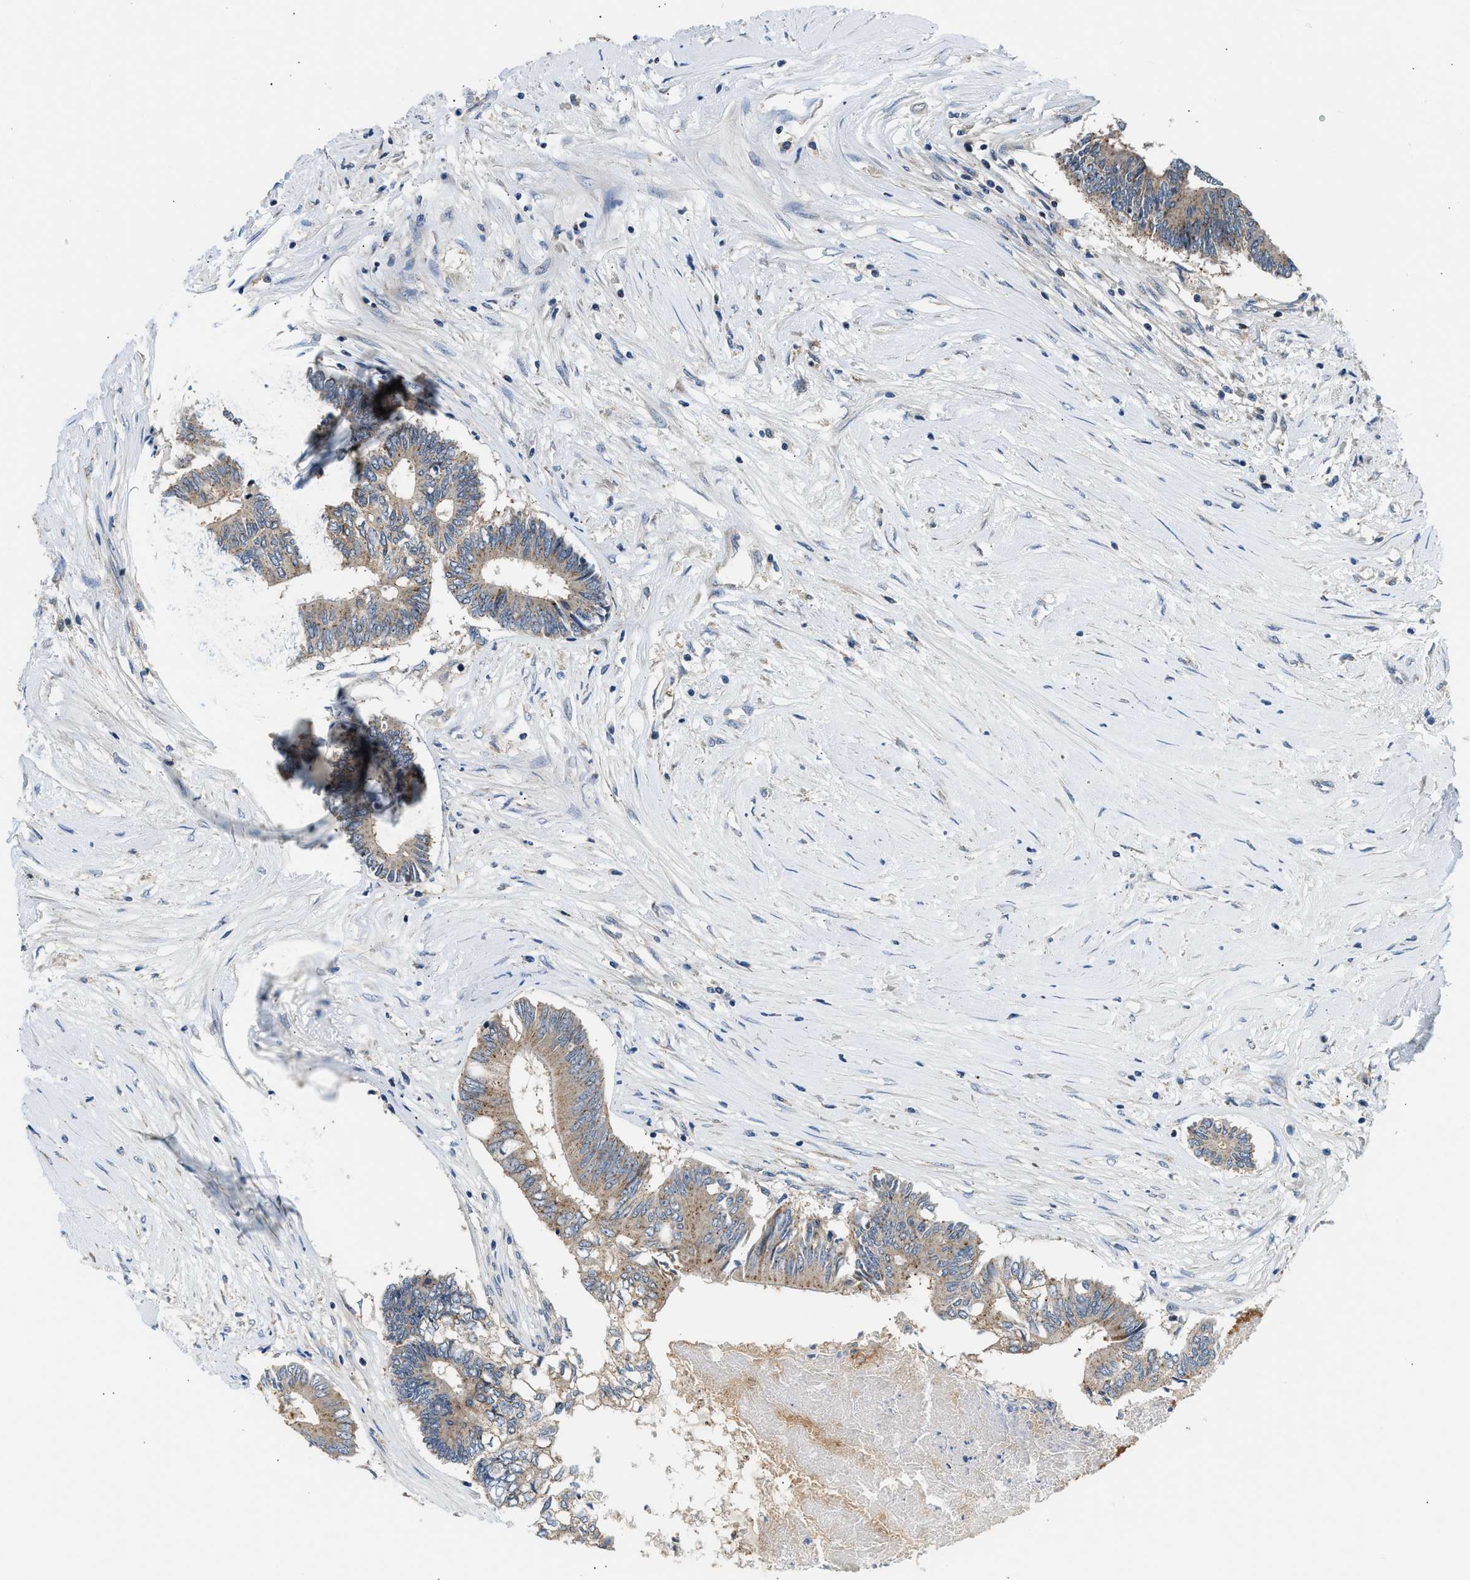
{"staining": {"intensity": "weak", "quantity": ">75%", "location": "cytoplasmic/membranous"}, "tissue": "colorectal cancer", "cell_type": "Tumor cells", "image_type": "cancer", "snomed": [{"axis": "morphology", "description": "Adenocarcinoma, NOS"}, {"axis": "topography", "description": "Rectum"}], "caption": "This histopathology image displays immunohistochemistry (IHC) staining of human adenocarcinoma (colorectal), with low weak cytoplasmic/membranous staining in about >75% of tumor cells.", "gene": "LPIN2", "patient": {"sex": "male", "age": 63}}